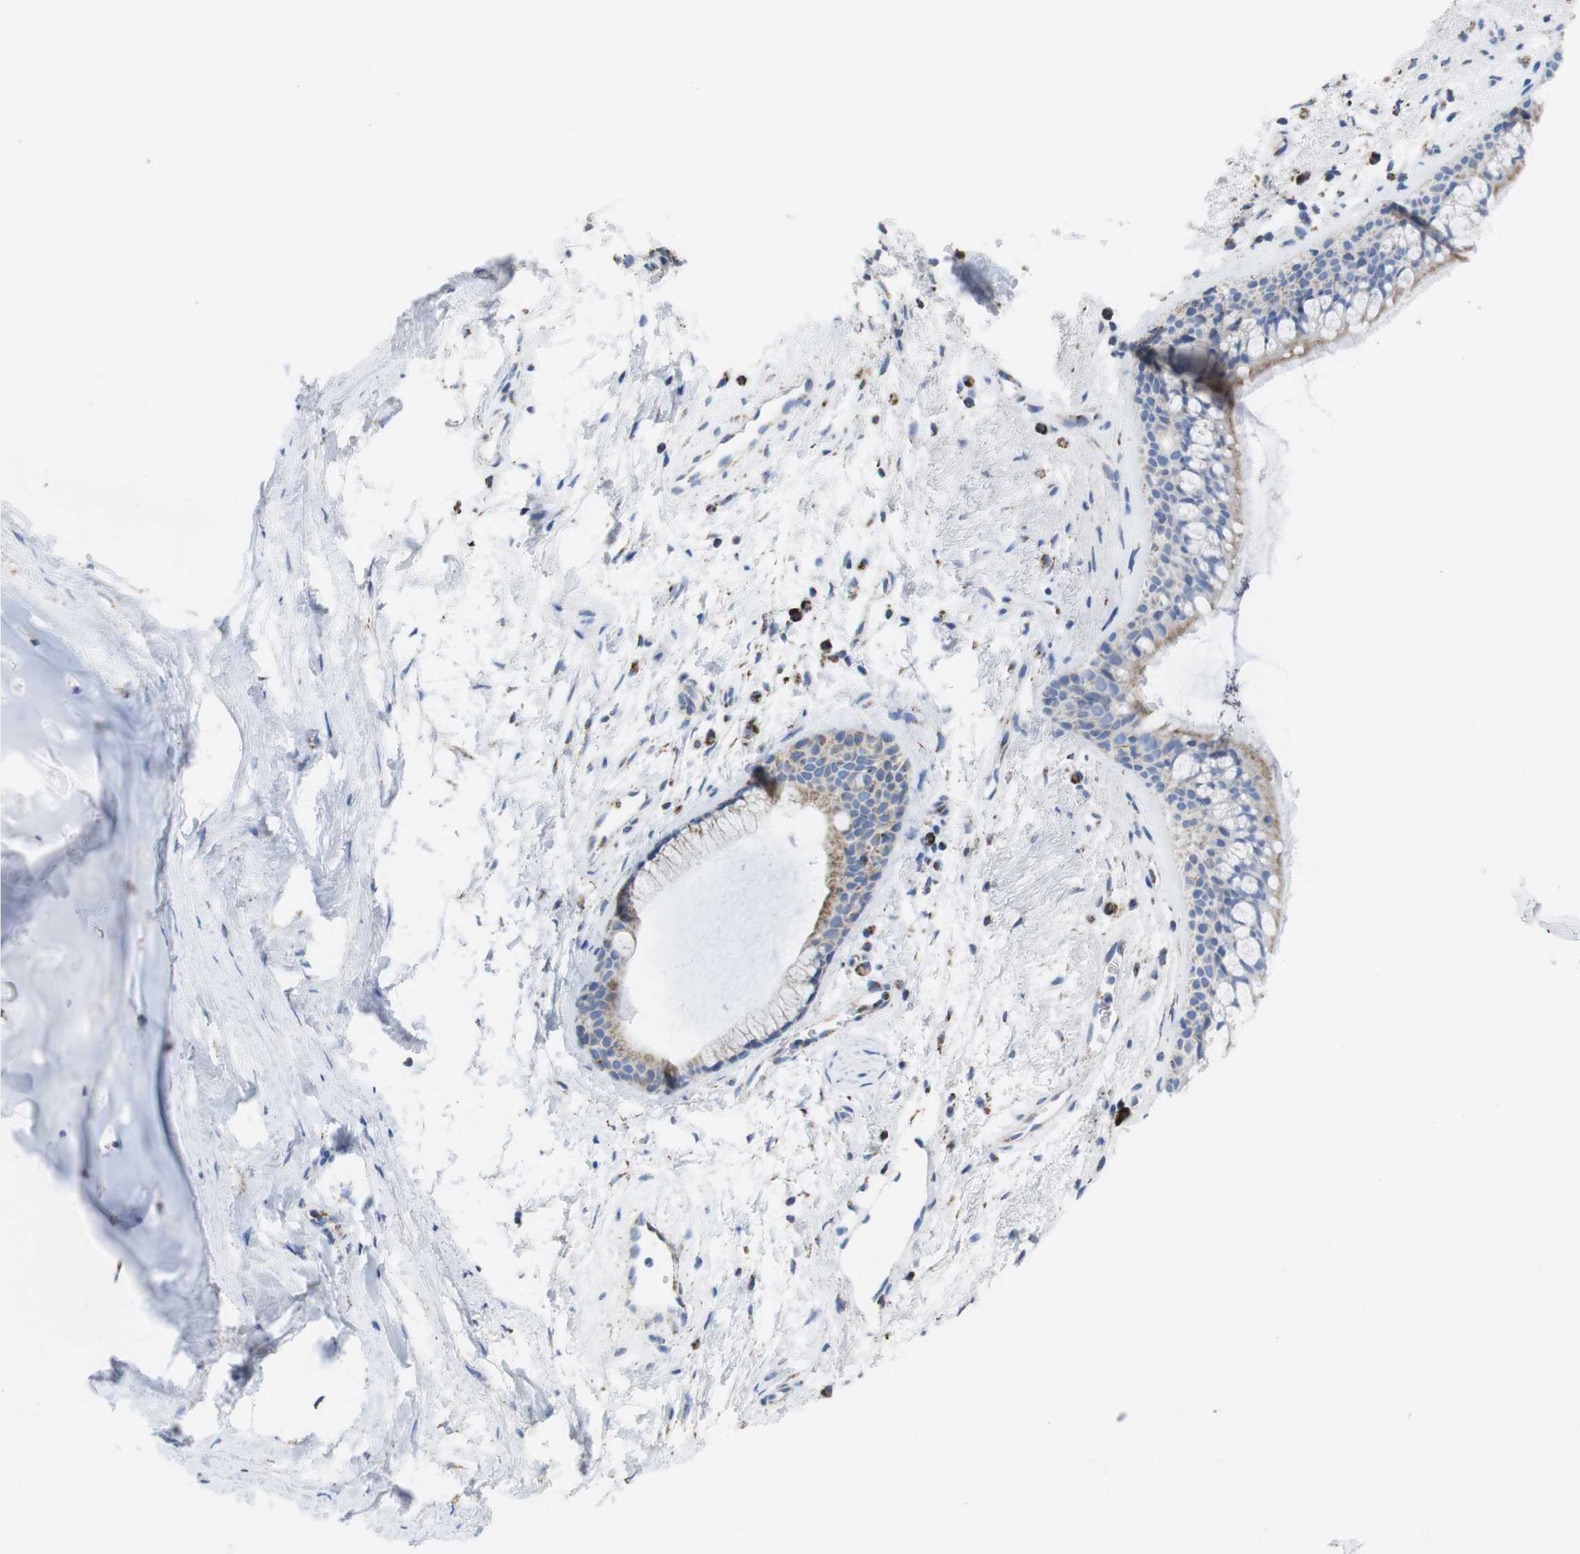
{"staining": {"intensity": "moderate", "quantity": "25%-75%", "location": "cytoplasmic/membranous"}, "tissue": "bronchus", "cell_type": "Respiratory epithelial cells", "image_type": "normal", "snomed": [{"axis": "morphology", "description": "Normal tissue, NOS"}, {"axis": "topography", "description": "Bronchus"}], "caption": "Immunohistochemistry (IHC) micrograph of benign bronchus stained for a protein (brown), which shows medium levels of moderate cytoplasmic/membranous positivity in approximately 25%-75% of respiratory epithelial cells.", "gene": "ATP5PO", "patient": {"sex": "female", "age": 54}}